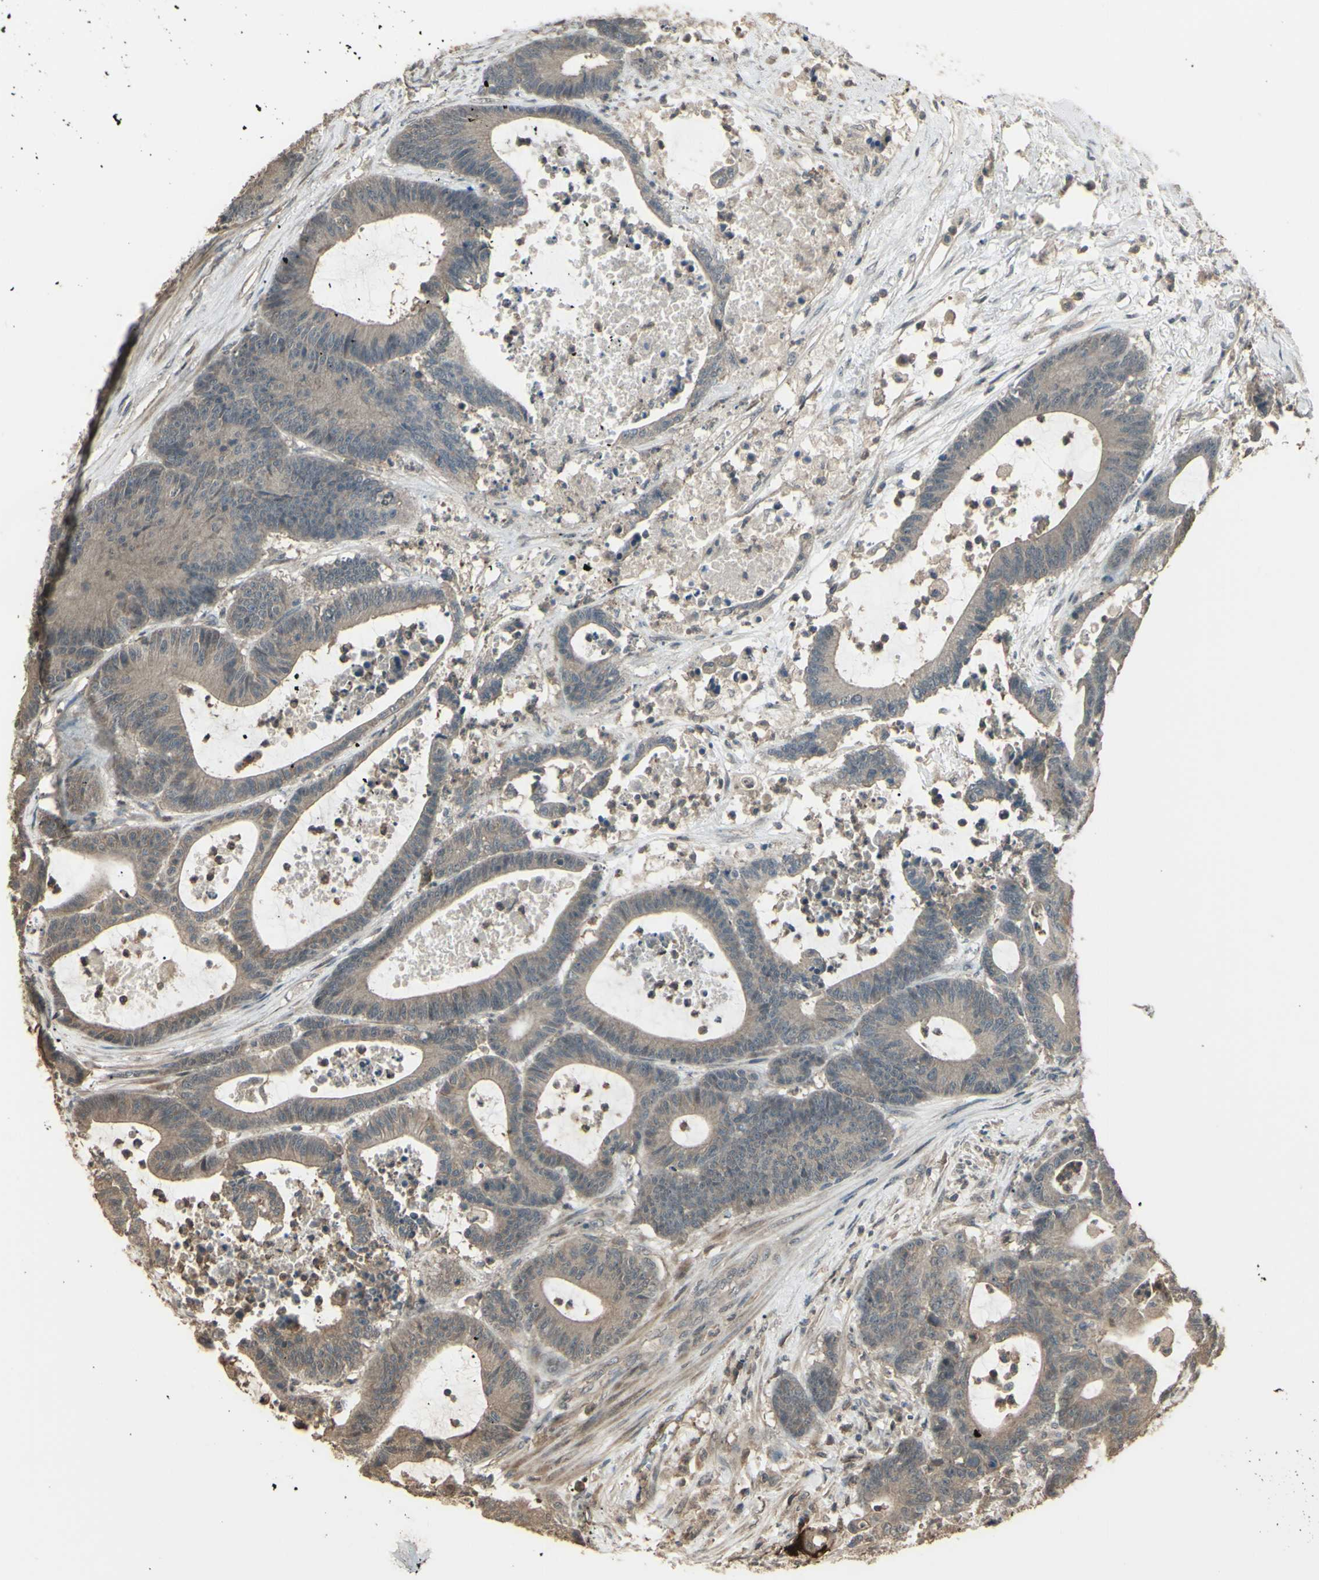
{"staining": {"intensity": "weak", "quantity": ">75%", "location": "cytoplasmic/membranous"}, "tissue": "colorectal cancer", "cell_type": "Tumor cells", "image_type": "cancer", "snomed": [{"axis": "morphology", "description": "Adenocarcinoma, NOS"}, {"axis": "topography", "description": "Colon"}], "caption": "A high-resolution photomicrograph shows IHC staining of colorectal adenocarcinoma, which demonstrates weak cytoplasmic/membranous positivity in approximately >75% of tumor cells.", "gene": "GNAS", "patient": {"sex": "female", "age": 84}}